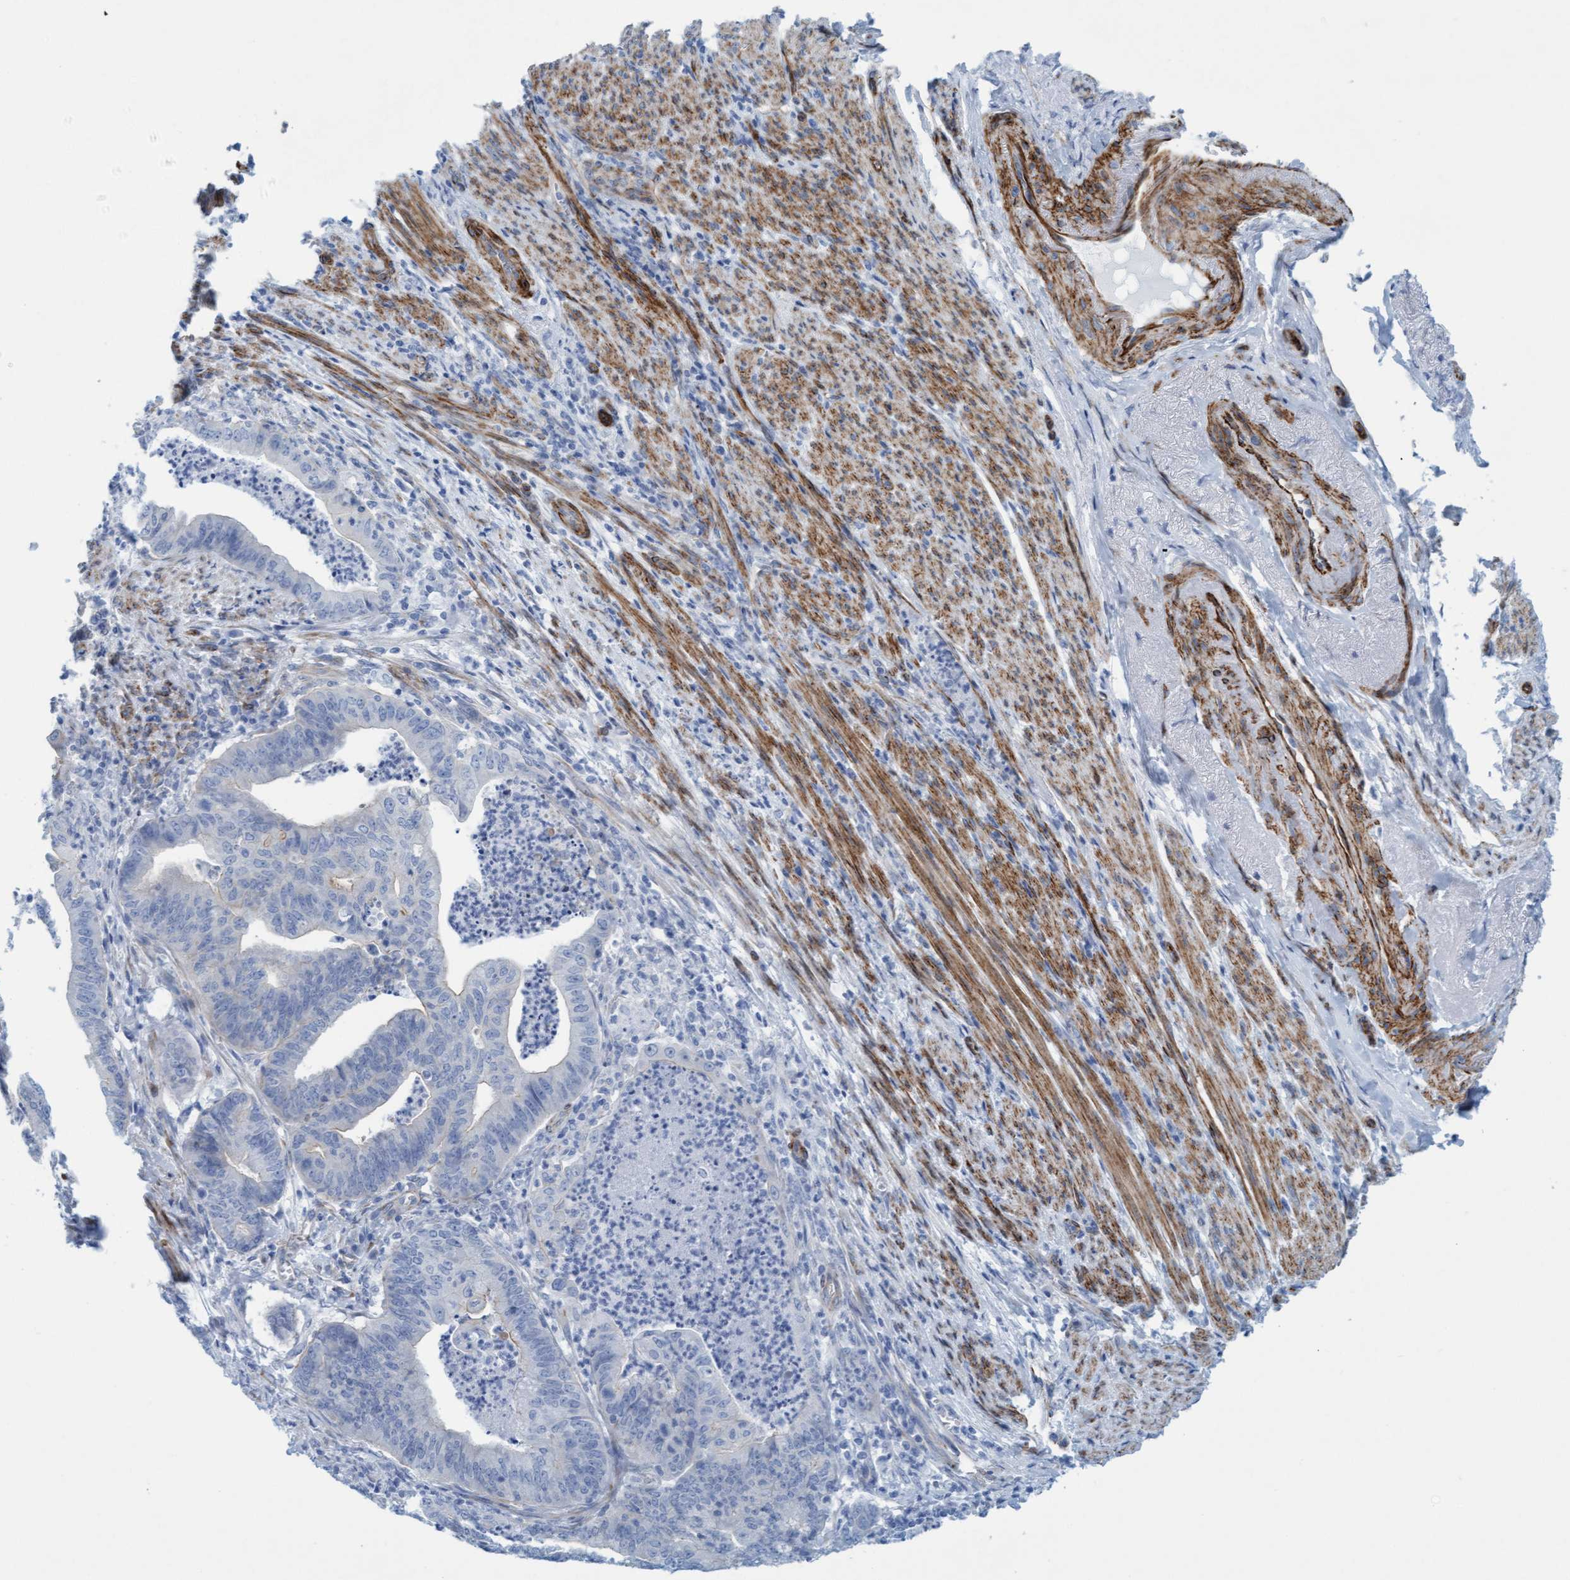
{"staining": {"intensity": "negative", "quantity": "none", "location": "none"}, "tissue": "endometrial cancer", "cell_type": "Tumor cells", "image_type": "cancer", "snomed": [{"axis": "morphology", "description": "Polyp, NOS"}, {"axis": "morphology", "description": "Adenocarcinoma, NOS"}, {"axis": "morphology", "description": "Adenoma, NOS"}, {"axis": "topography", "description": "Endometrium"}], "caption": "Protein analysis of endometrial cancer (polyp) exhibits no significant positivity in tumor cells.", "gene": "MTFR1", "patient": {"sex": "female", "age": 79}}